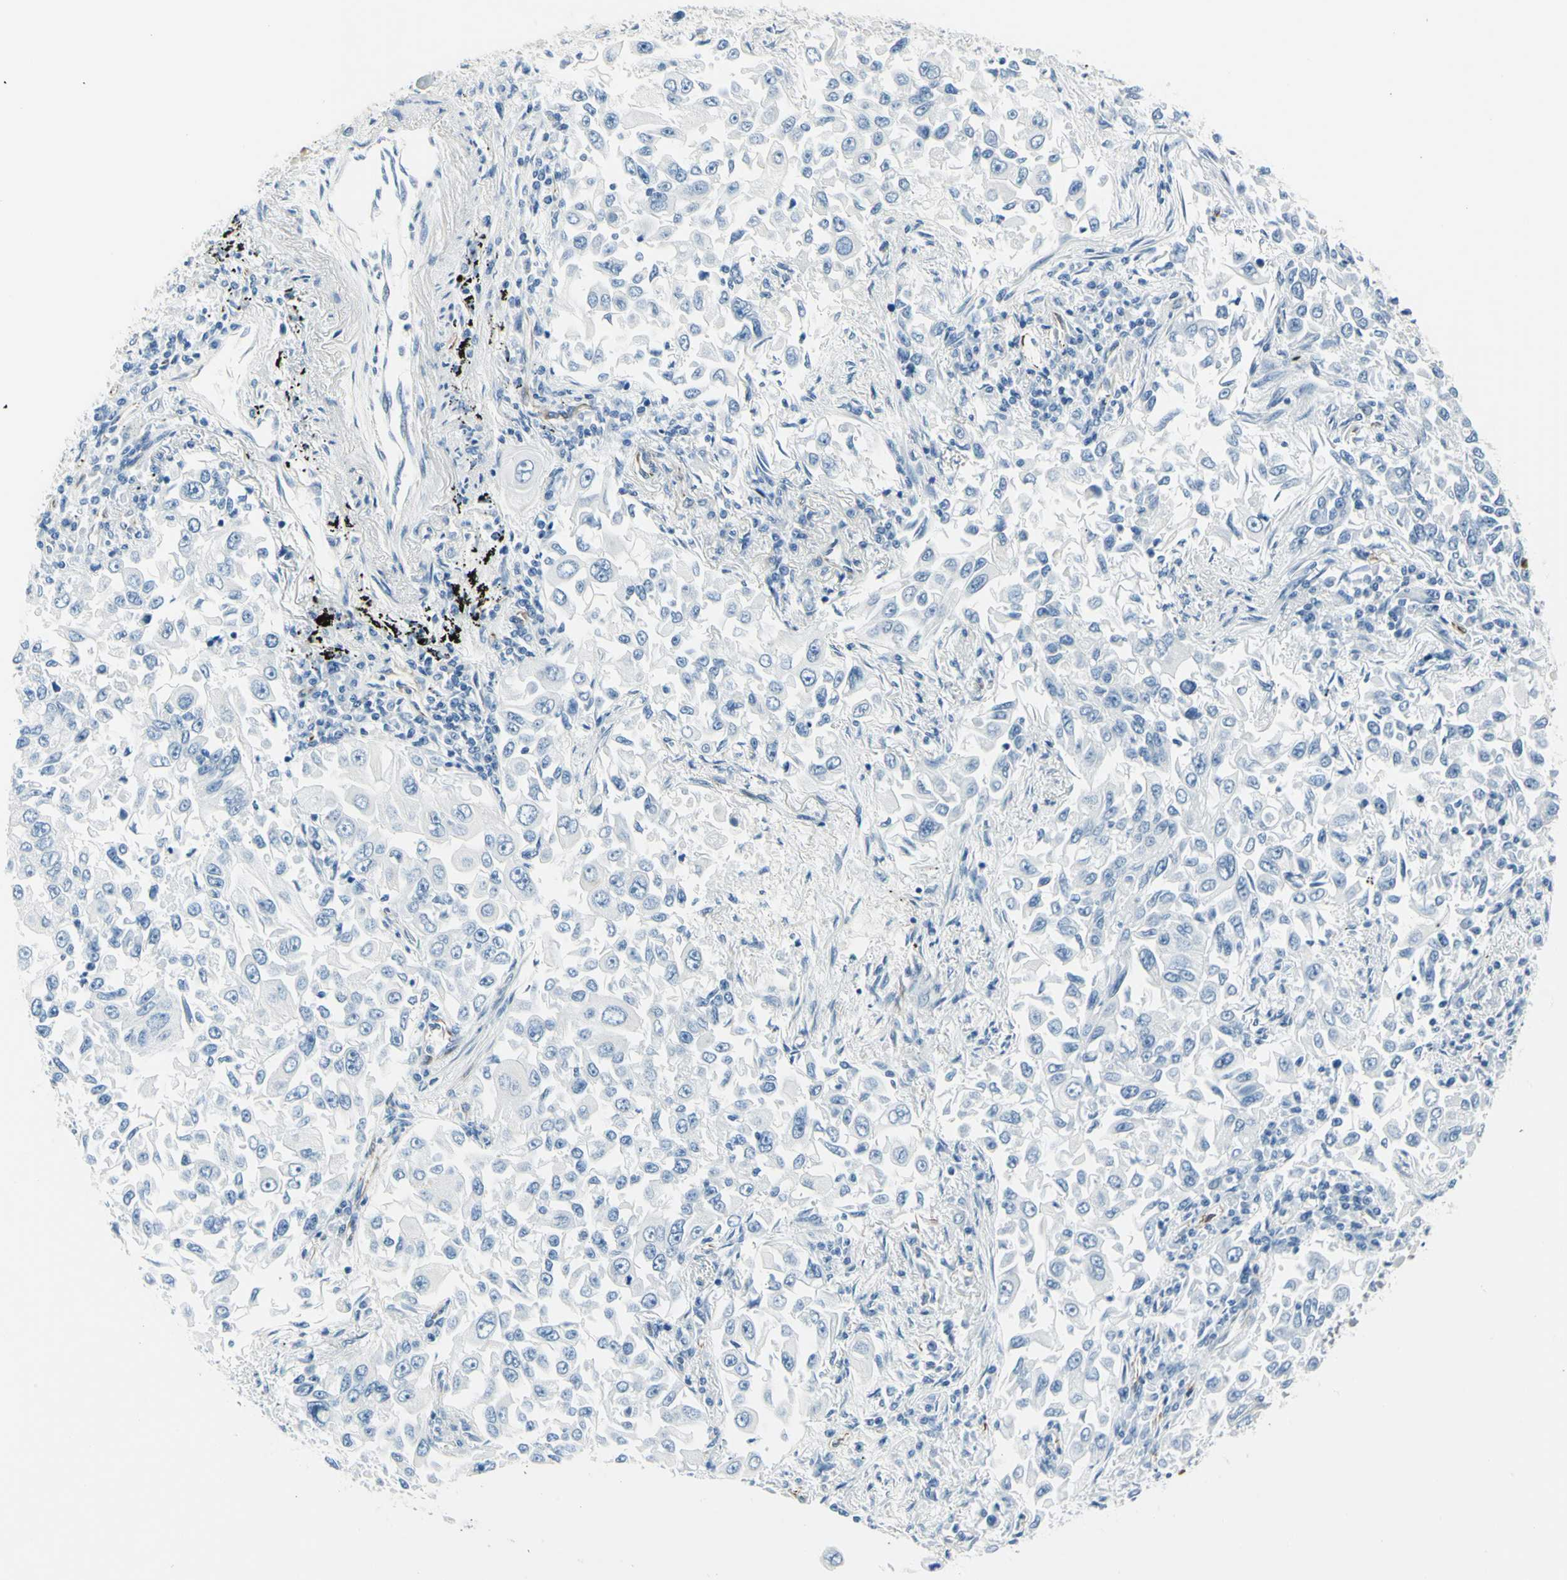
{"staining": {"intensity": "negative", "quantity": "none", "location": "none"}, "tissue": "lung cancer", "cell_type": "Tumor cells", "image_type": "cancer", "snomed": [{"axis": "morphology", "description": "Adenocarcinoma, NOS"}, {"axis": "topography", "description": "Lung"}], "caption": "A high-resolution photomicrograph shows IHC staining of lung cancer, which shows no significant staining in tumor cells. (DAB (3,3'-diaminobenzidine) immunohistochemistry (IHC) visualized using brightfield microscopy, high magnification).", "gene": "PTH2R", "patient": {"sex": "male", "age": 84}}